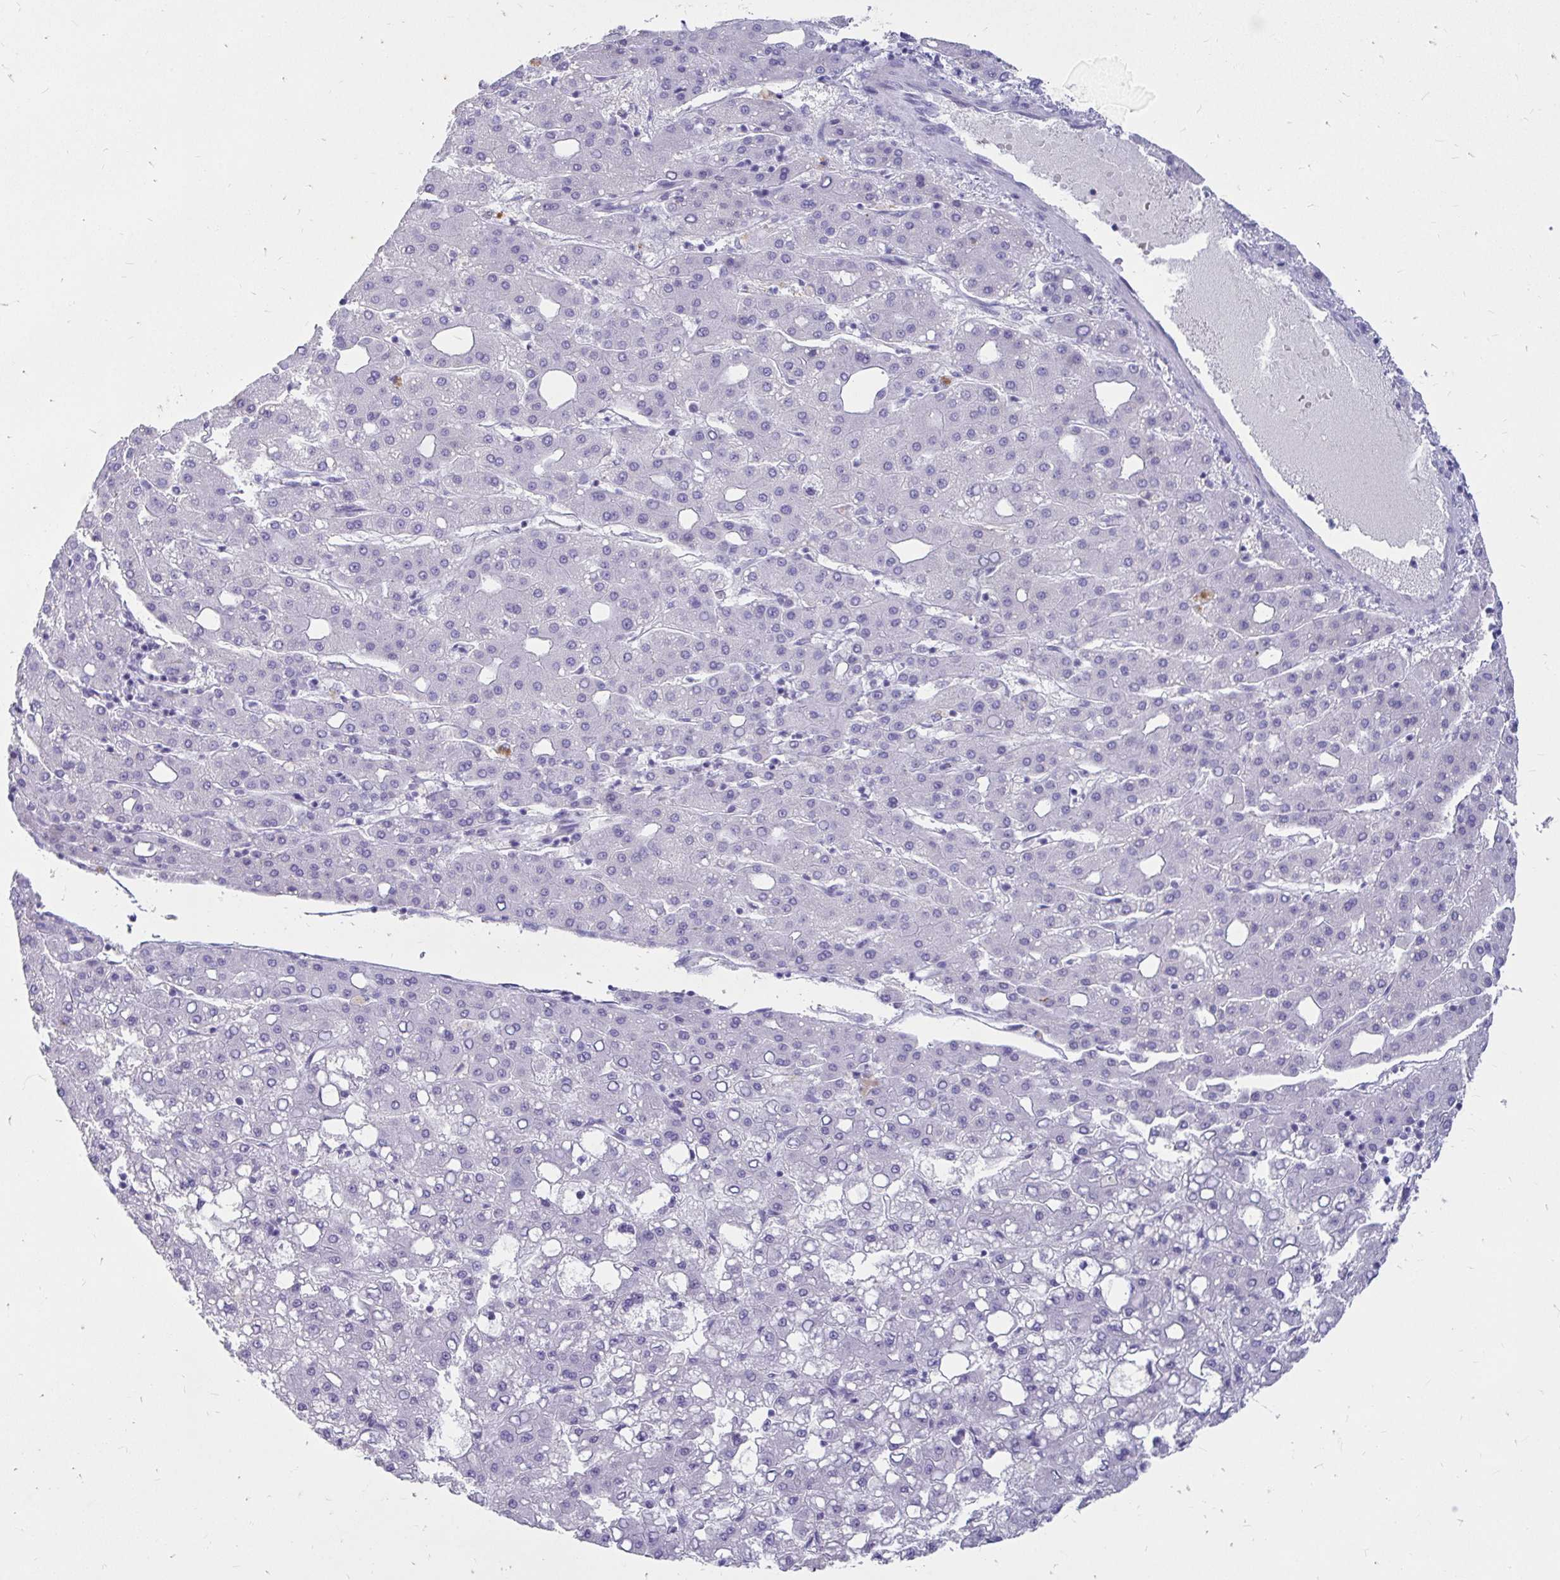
{"staining": {"intensity": "negative", "quantity": "none", "location": "none"}, "tissue": "liver cancer", "cell_type": "Tumor cells", "image_type": "cancer", "snomed": [{"axis": "morphology", "description": "Carcinoma, Hepatocellular, NOS"}, {"axis": "topography", "description": "Liver"}], "caption": "This is an IHC micrograph of liver cancer. There is no positivity in tumor cells.", "gene": "NANOGNB", "patient": {"sex": "male", "age": 65}}